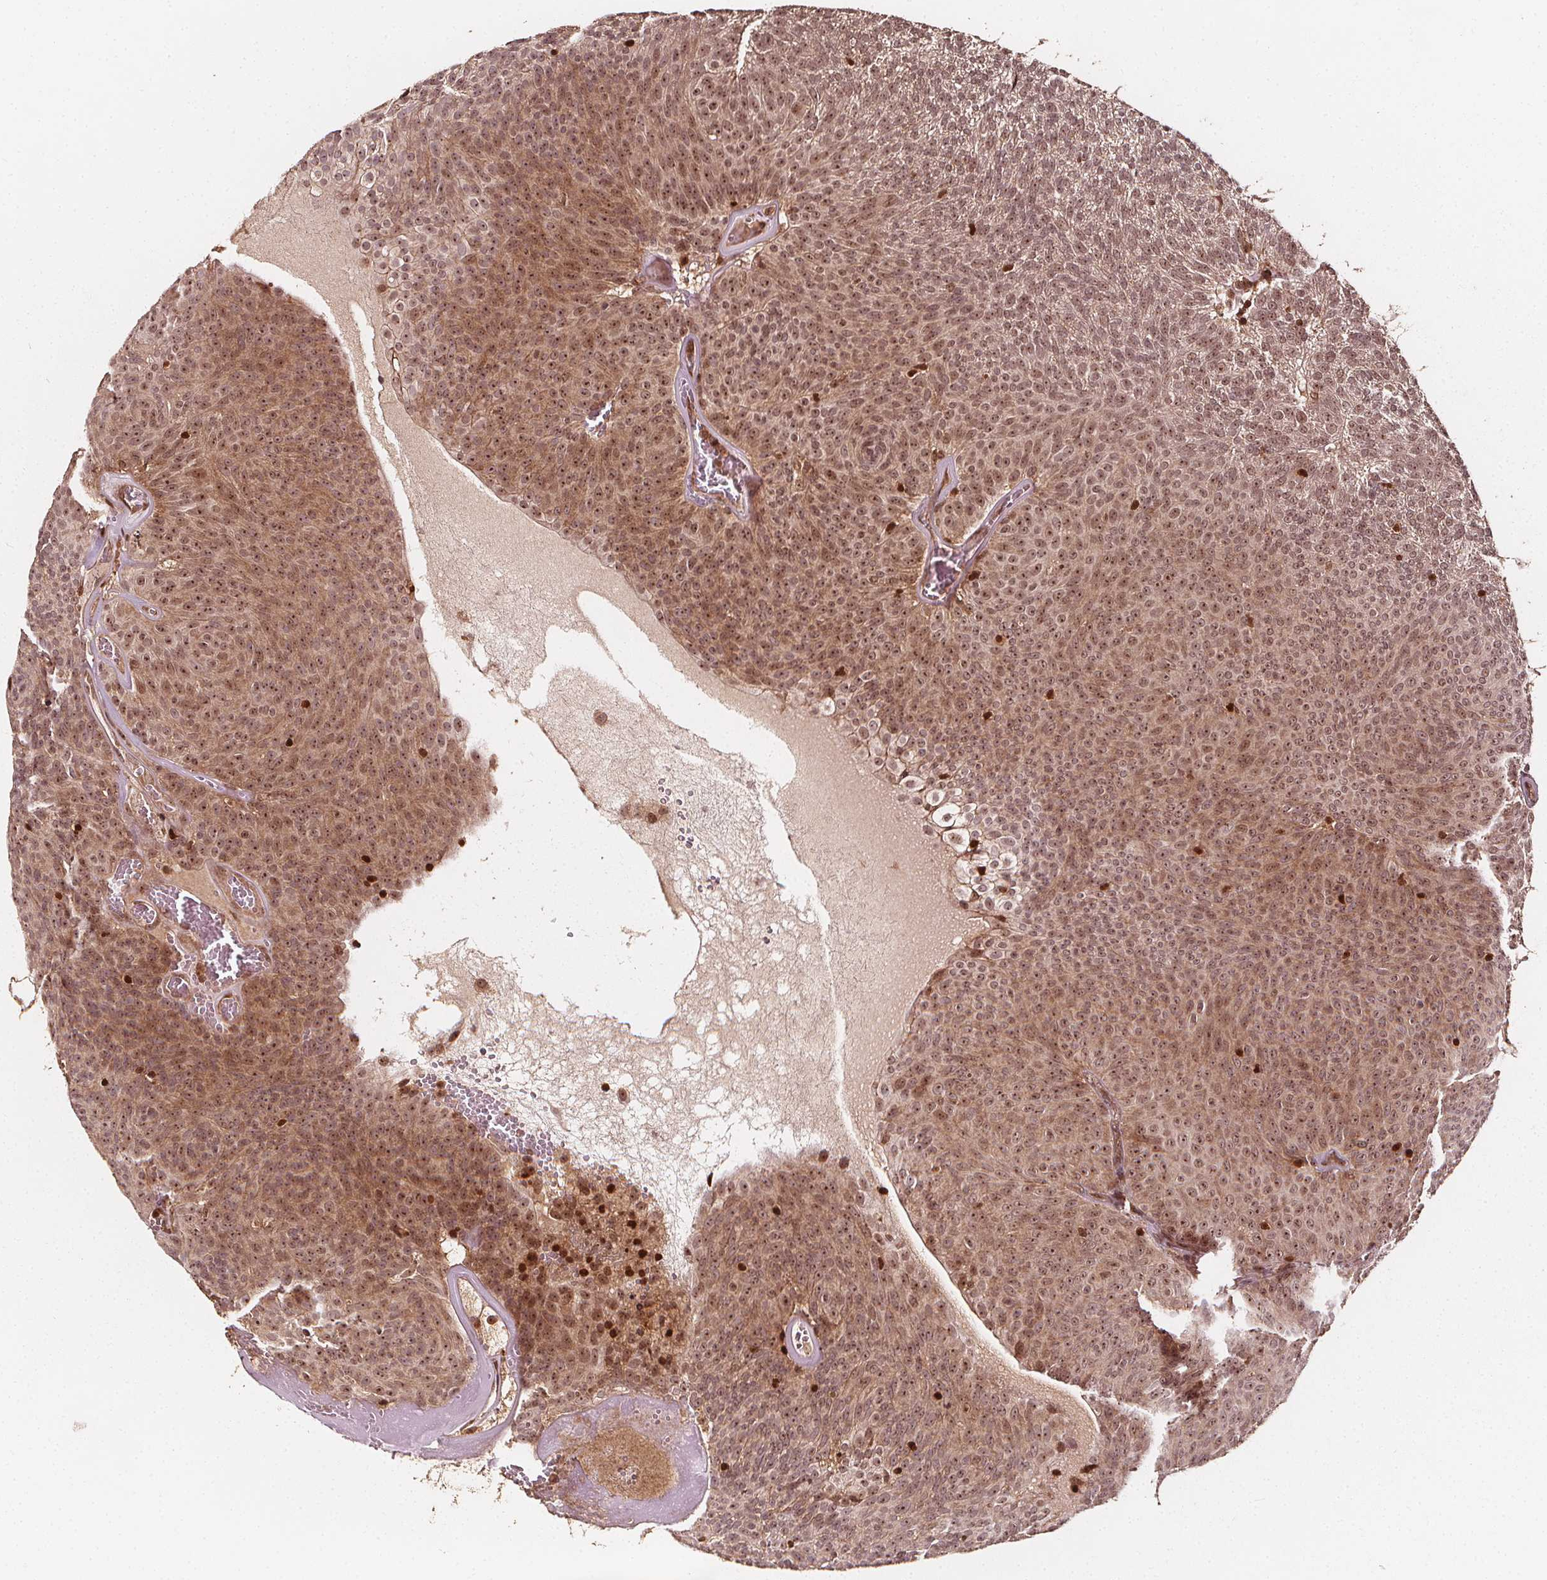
{"staining": {"intensity": "moderate", "quantity": ">75%", "location": "cytoplasmic/membranous,nuclear"}, "tissue": "urothelial cancer", "cell_type": "Tumor cells", "image_type": "cancer", "snomed": [{"axis": "morphology", "description": "Urothelial carcinoma, Low grade"}, {"axis": "topography", "description": "Urinary bladder"}], "caption": "Protein expression analysis of human urothelial cancer reveals moderate cytoplasmic/membranous and nuclear positivity in approximately >75% of tumor cells.", "gene": "EXOSC9", "patient": {"sex": "male", "age": 77}}